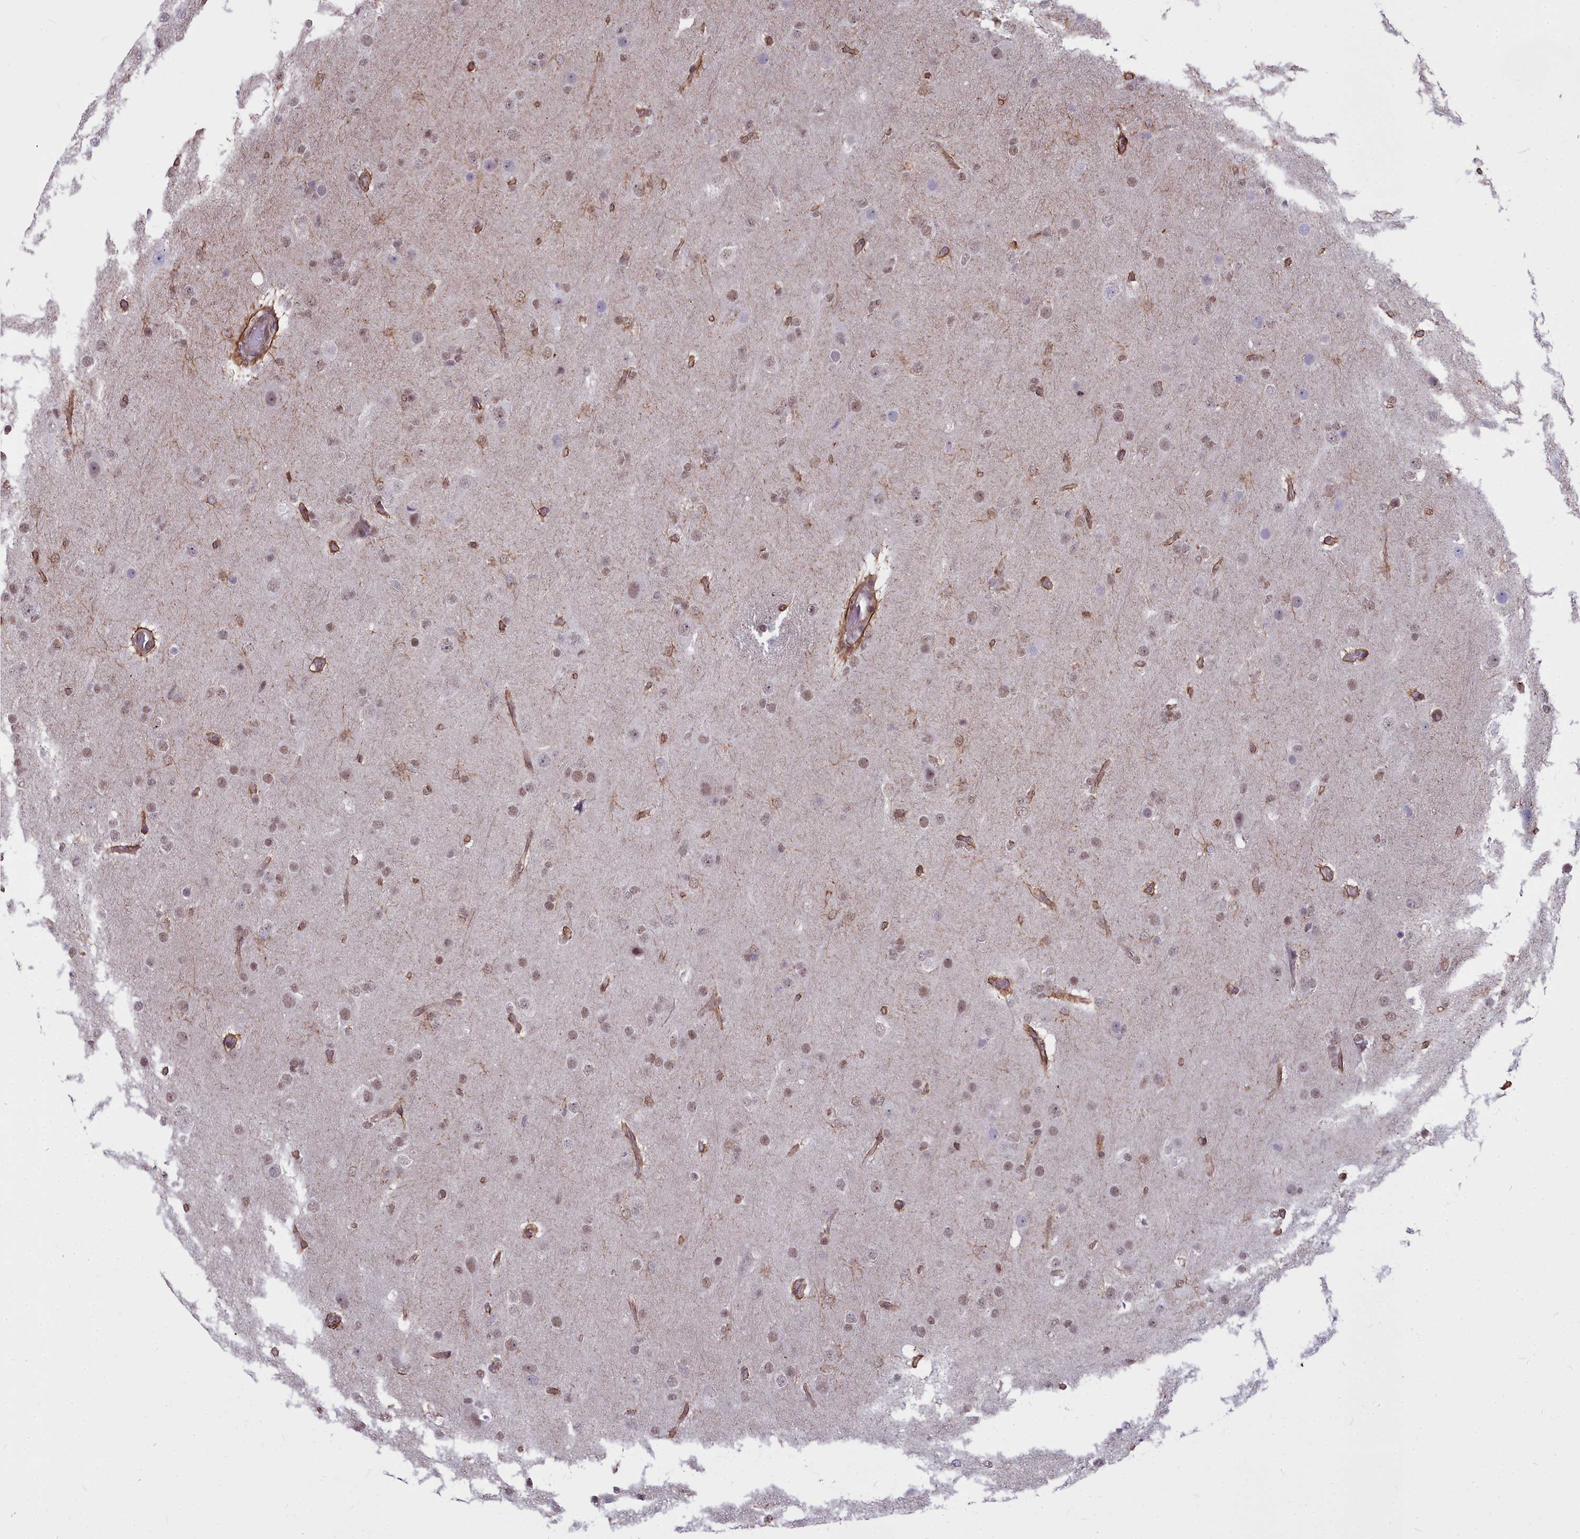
{"staining": {"intensity": "weak", "quantity": "25%-75%", "location": "nuclear"}, "tissue": "glioma", "cell_type": "Tumor cells", "image_type": "cancer", "snomed": [{"axis": "morphology", "description": "Glioma, malignant, Low grade"}, {"axis": "topography", "description": "Brain"}], "caption": "Human malignant low-grade glioma stained with a brown dye exhibits weak nuclear positive staining in about 25%-75% of tumor cells.", "gene": "YJU2", "patient": {"sex": "male", "age": 65}}